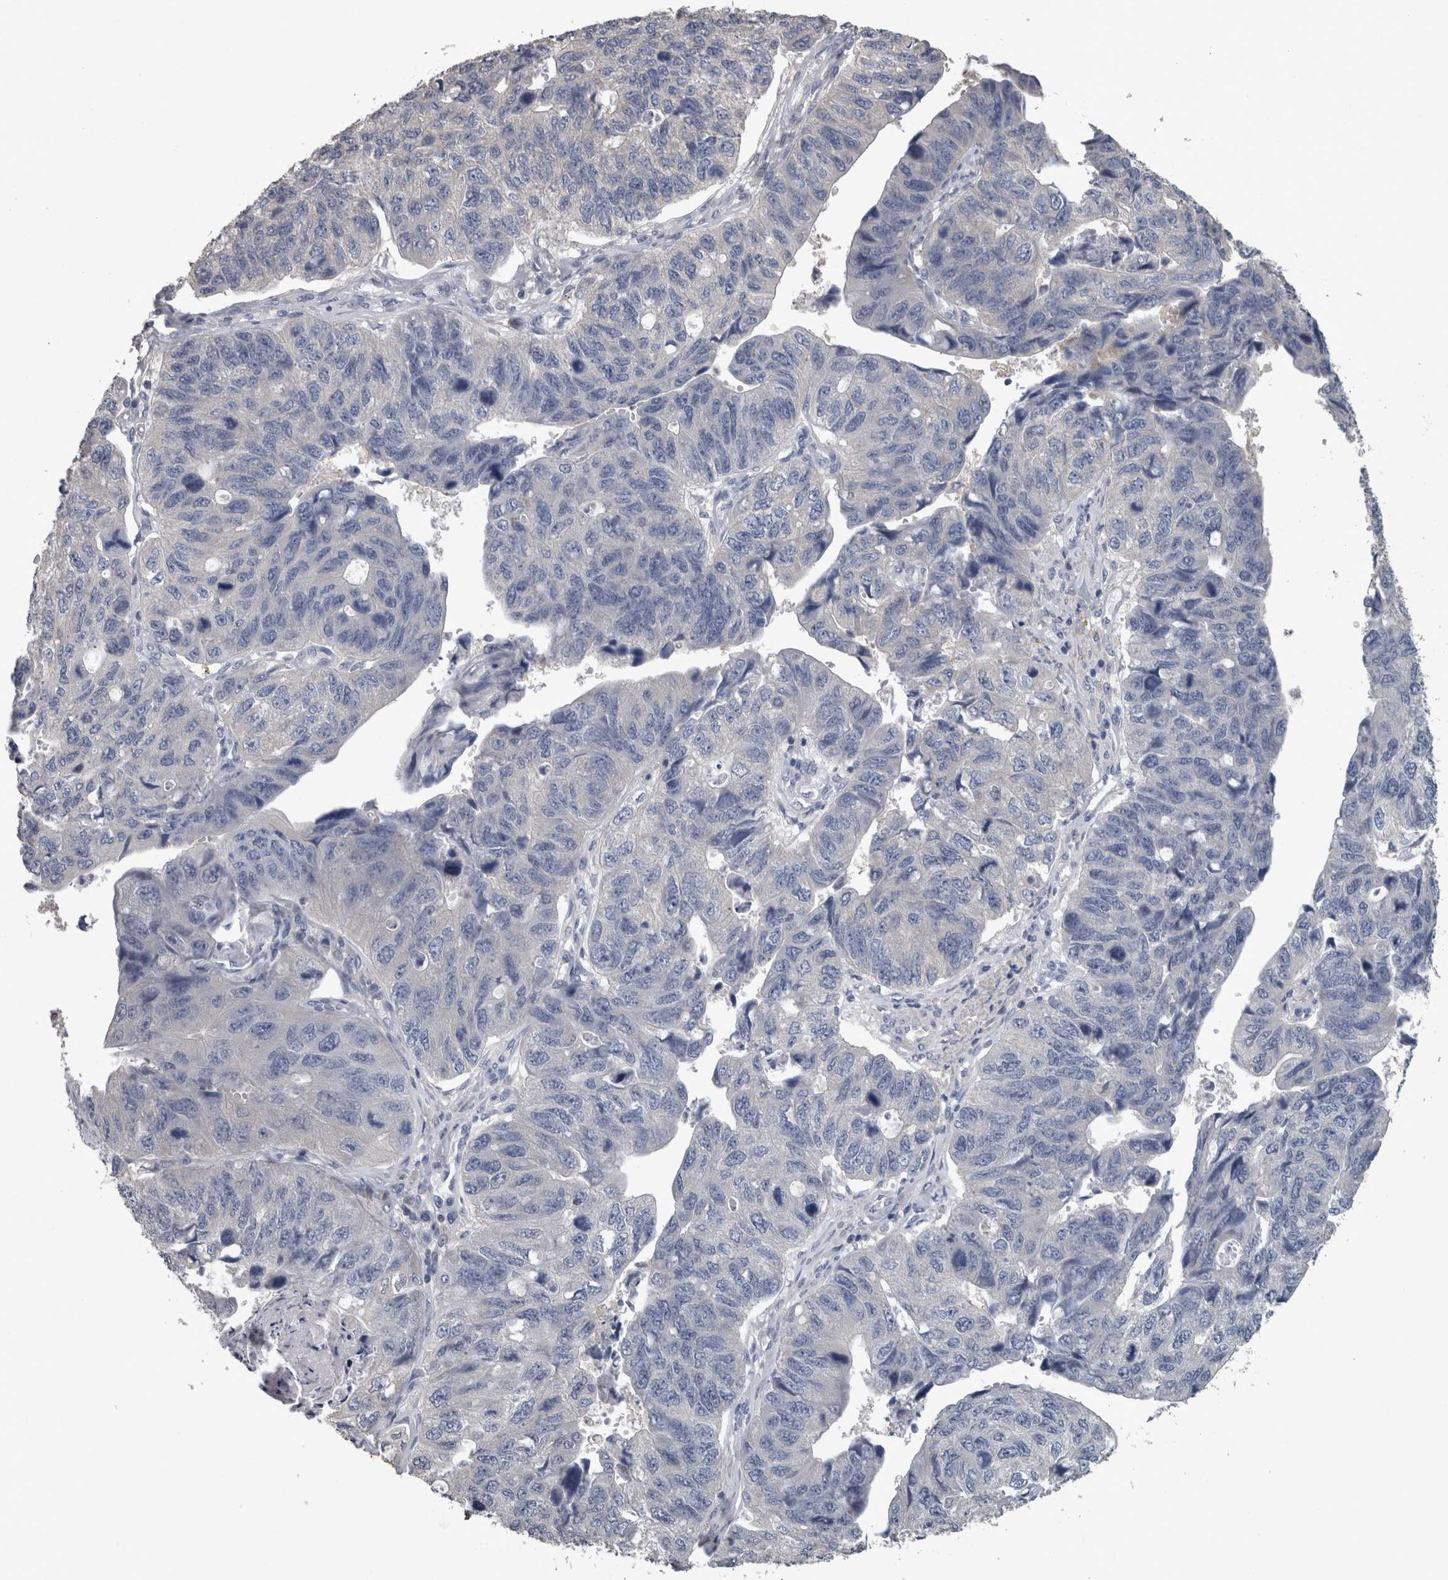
{"staining": {"intensity": "negative", "quantity": "none", "location": "none"}, "tissue": "stomach cancer", "cell_type": "Tumor cells", "image_type": "cancer", "snomed": [{"axis": "morphology", "description": "Adenocarcinoma, NOS"}, {"axis": "topography", "description": "Stomach"}], "caption": "Tumor cells are negative for protein expression in human stomach adenocarcinoma.", "gene": "EFEMP2", "patient": {"sex": "male", "age": 59}}